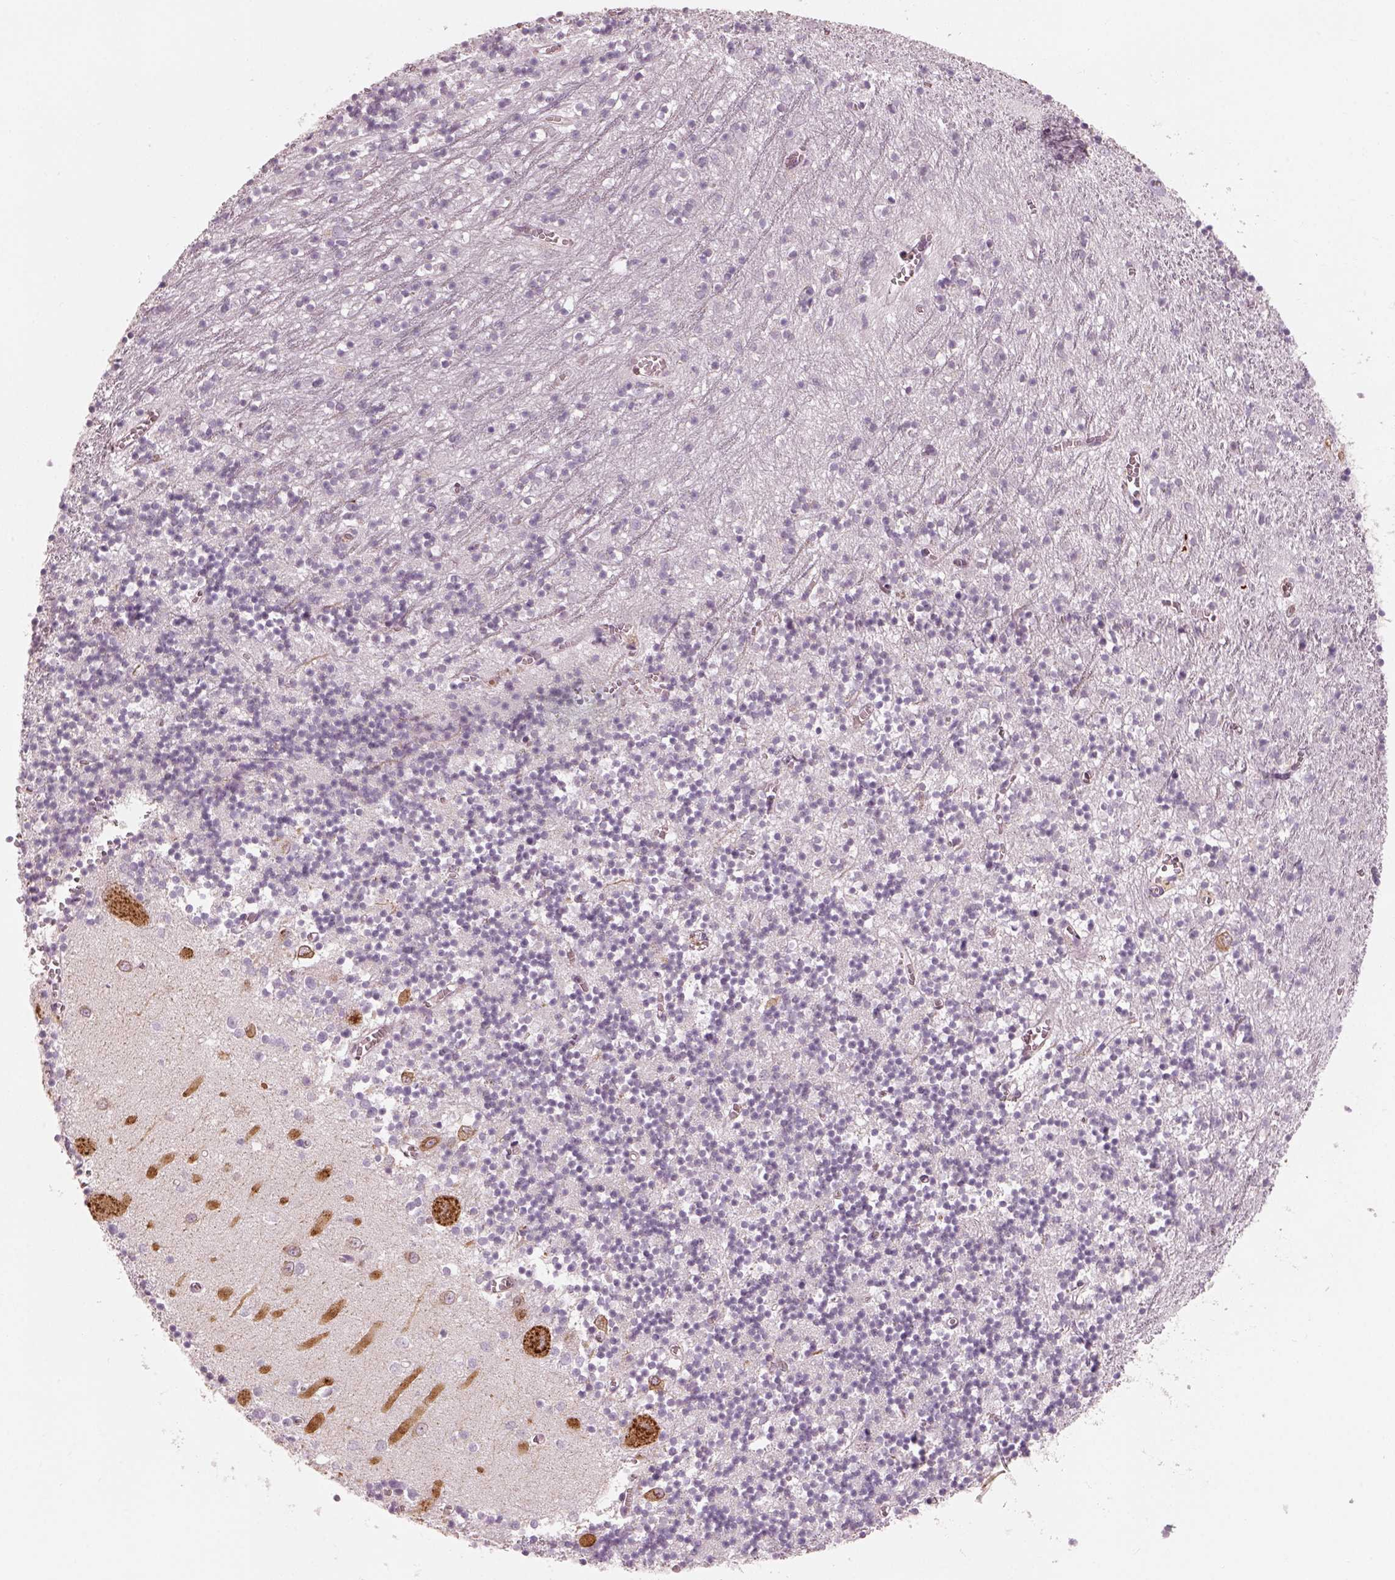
{"staining": {"intensity": "strong", "quantity": "<25%", "location": "cytoplasmic/membranous"}, "tissue": "cerebellum", "cell_type": "Cells in granular layer", "image_type": "normal", "snomed": [{"axis": "morphology", "description": "Normal tissue, NOS"}, {"axis": "topography", "description": "Cerebellum"}], "caption": "Cells in granular layer display medium levels of strong cytoplasmic/membranous staining in approximately <25% of cells in benign human cerebellum.", "gene": "CDS1", "patient": {"sex": "female", "age": 64}}